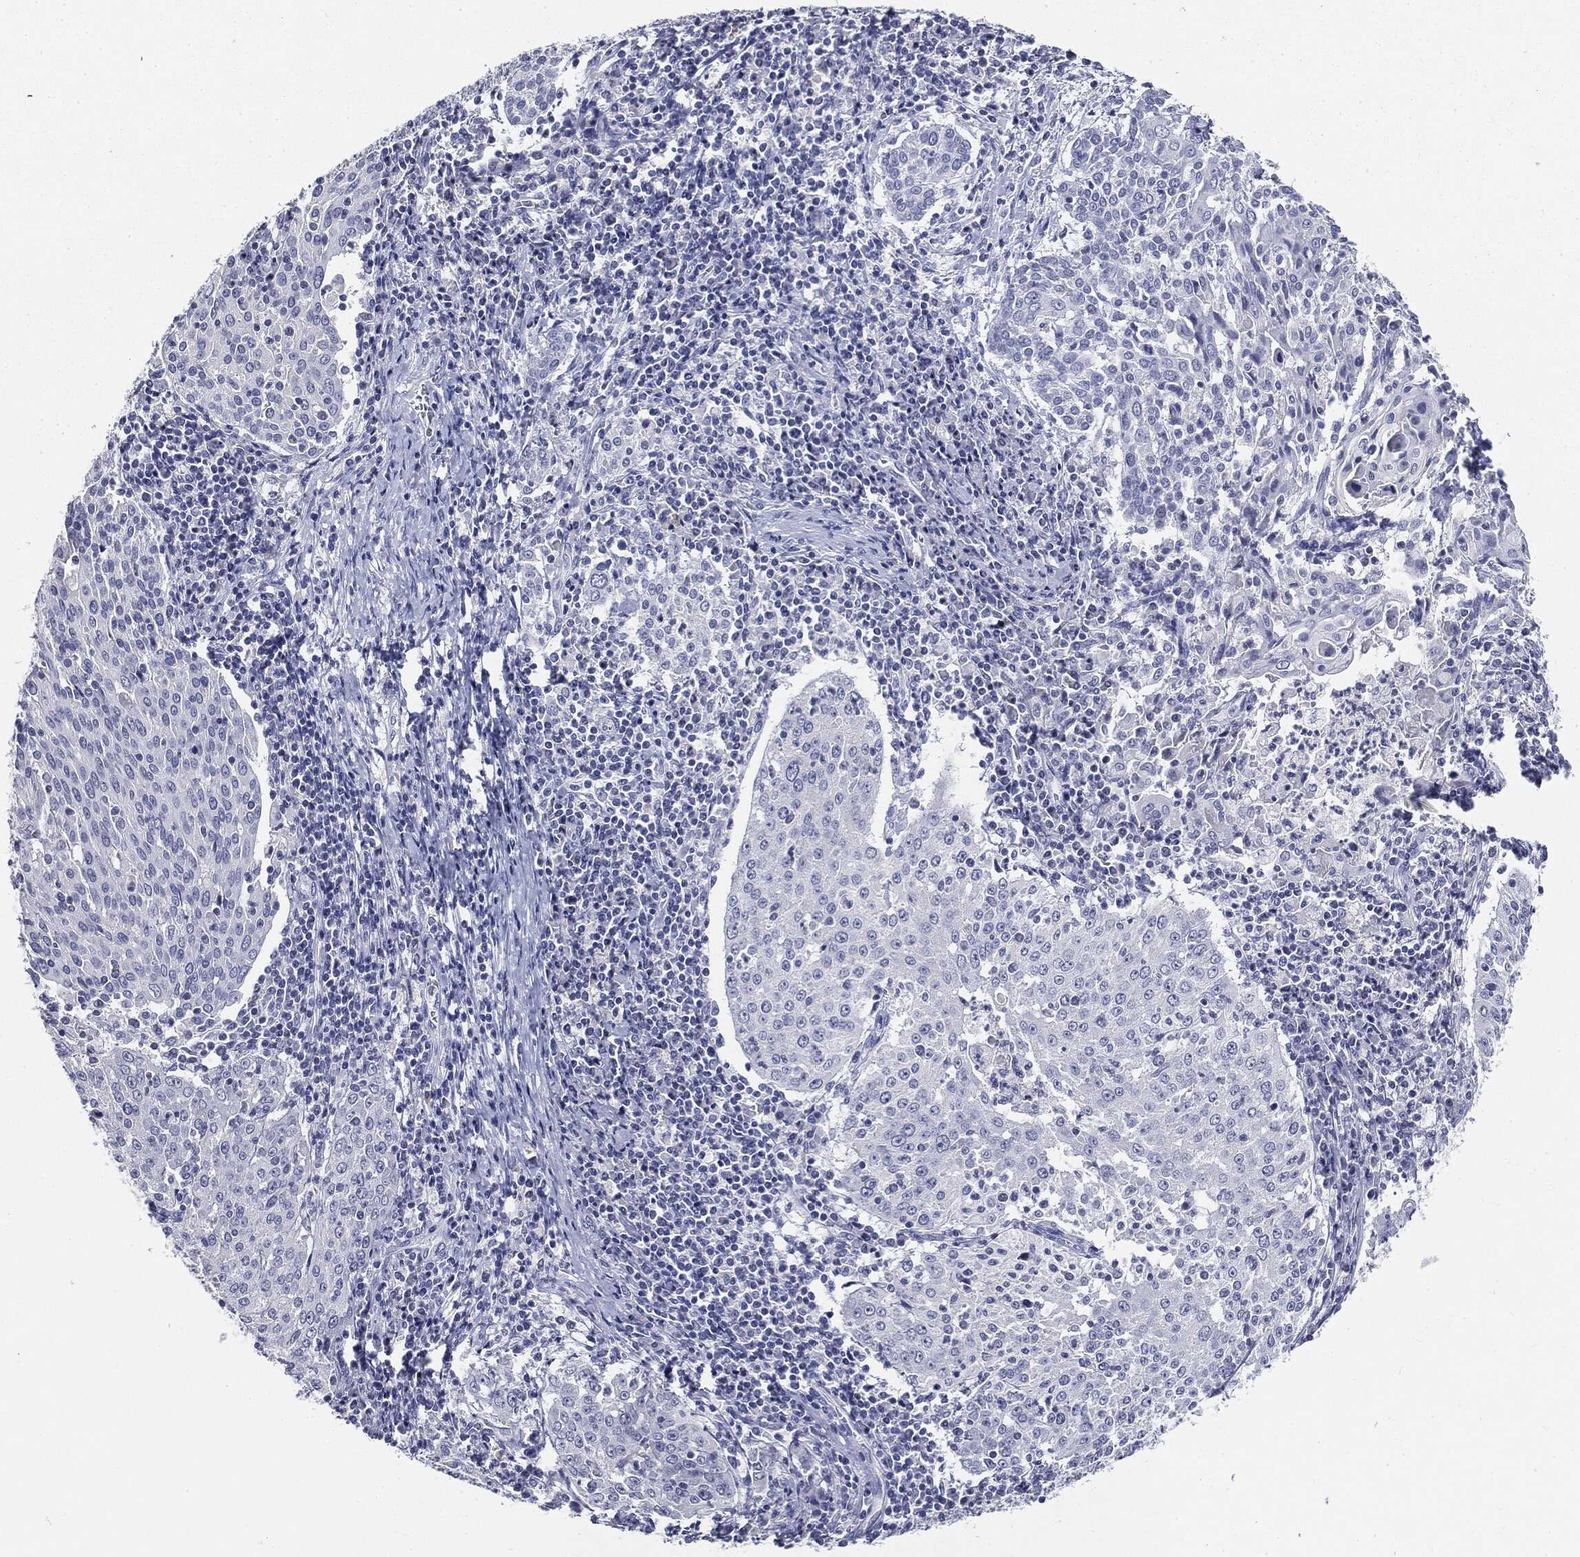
{"staining": {"intensity": "negative", "quantity": "none", "location": "none"}, "tissue": "cervical cancer", "cell_type": "Tumor cells", "image_type": "cancer", "snomed": [{"axis": "morphology", "description": "Squamous cell carcinoma, NOS"}, {"axis": "topography", "description": "Cervix"}], "caption": "Squamous cell carcinoma (cervical) was stained to show a protein in brown. There is no significant expression in tumor cells.", "gene": "CGB1", "patient": {"sex": "female", "age": 41}}